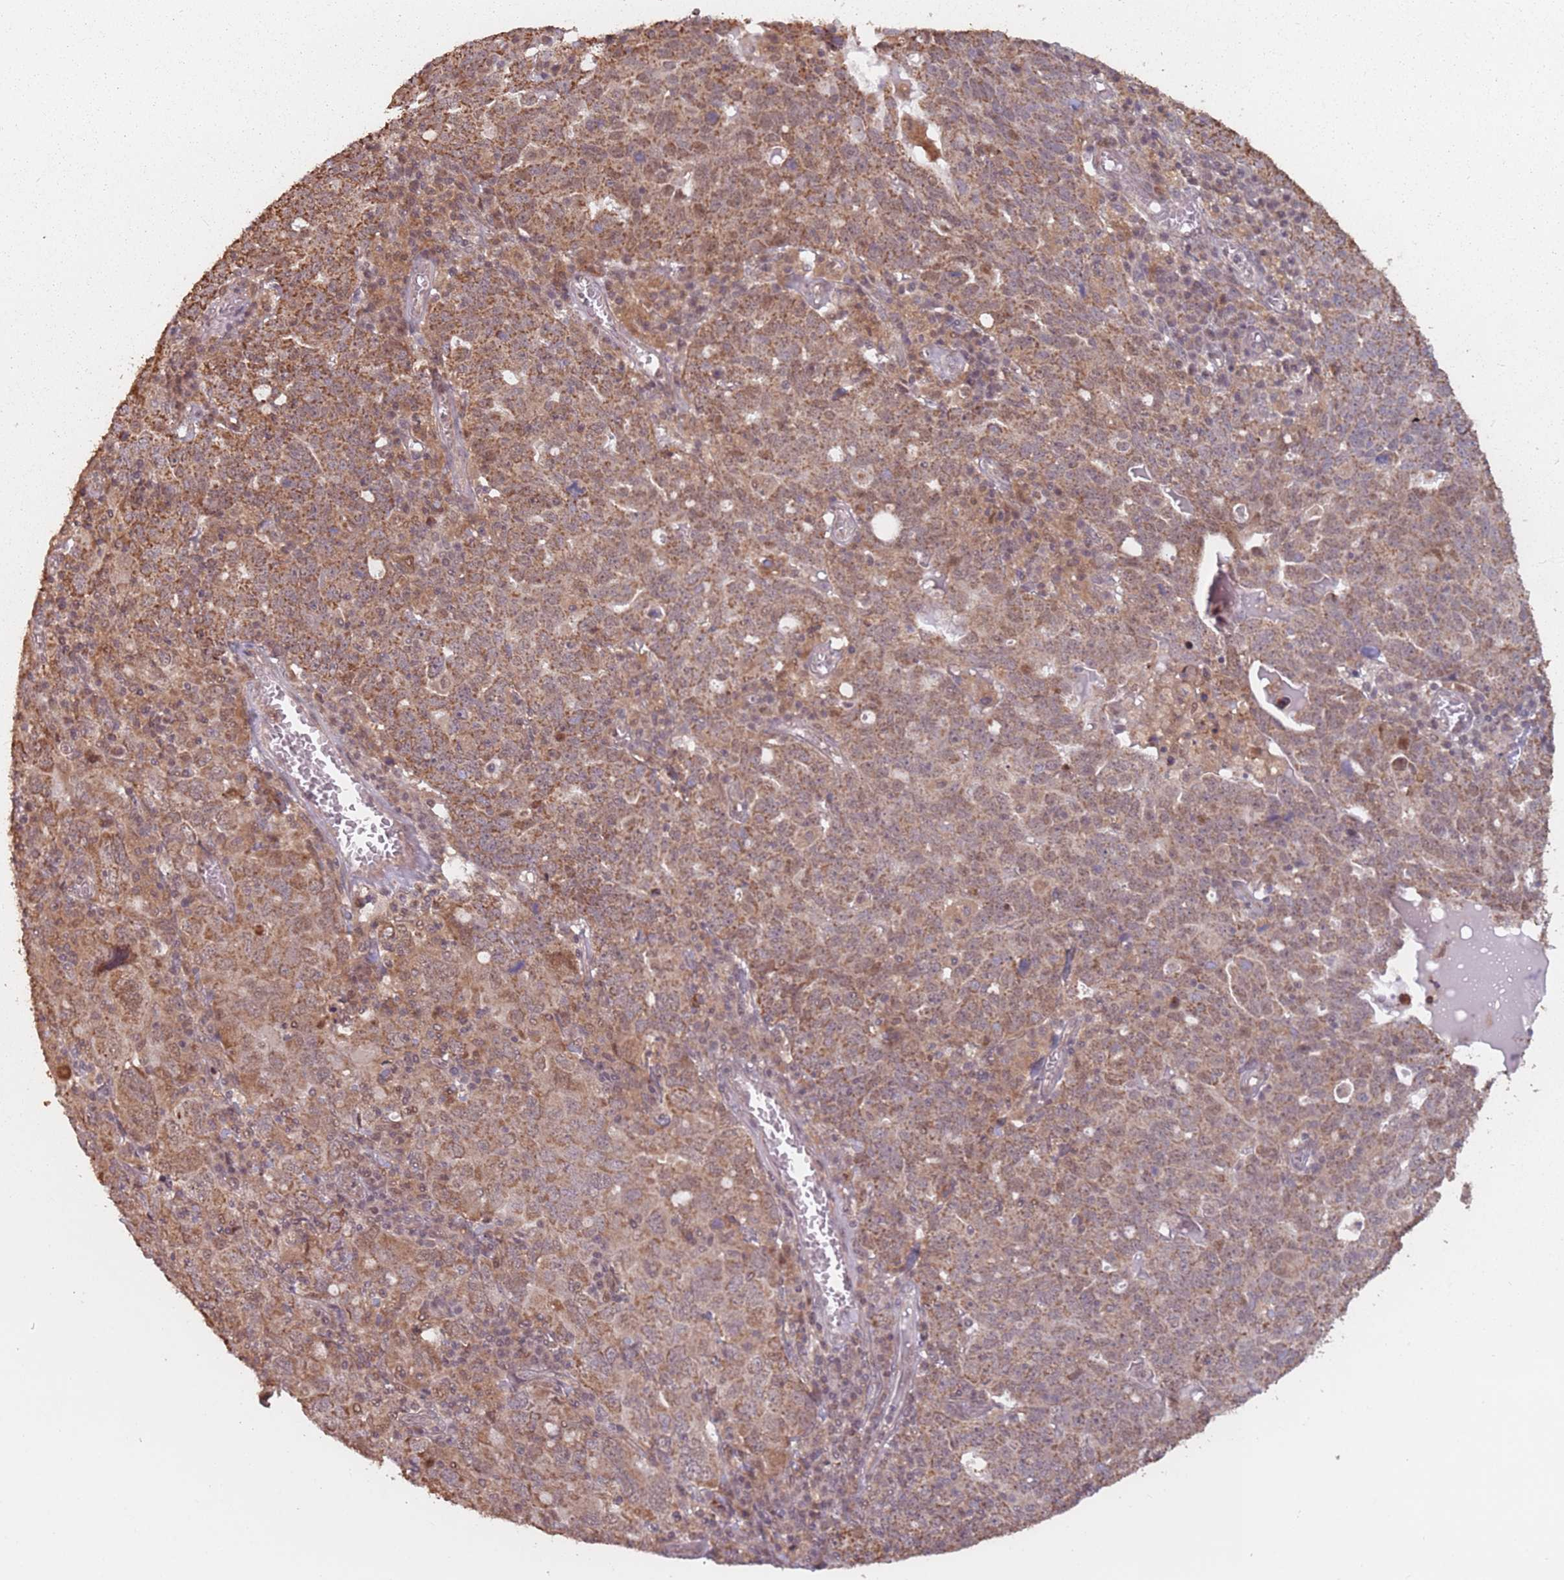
{"staining": {"intensity": "moderate", "quantity": ">75%", "location": "cytoplasmic/membranous"}, "tissue": "ovarian cancer", "cell_type": "Tumor cells", "image_type": "cancer", "snomed": [{"axis": "morphology", "description": "Carcinoma, endometroid"}, {"axis": "topography", "description": "Ovary"}], "caption": "An immunohistochemistry histopathology image of tumor tissue is shown. Protein staining in brown highlights moderate cytoplasmic/membranous positivity in ovarian cancer within tumor cells.", "gene": "VPS52", "patient": {"sex": "female", "age": 62}}